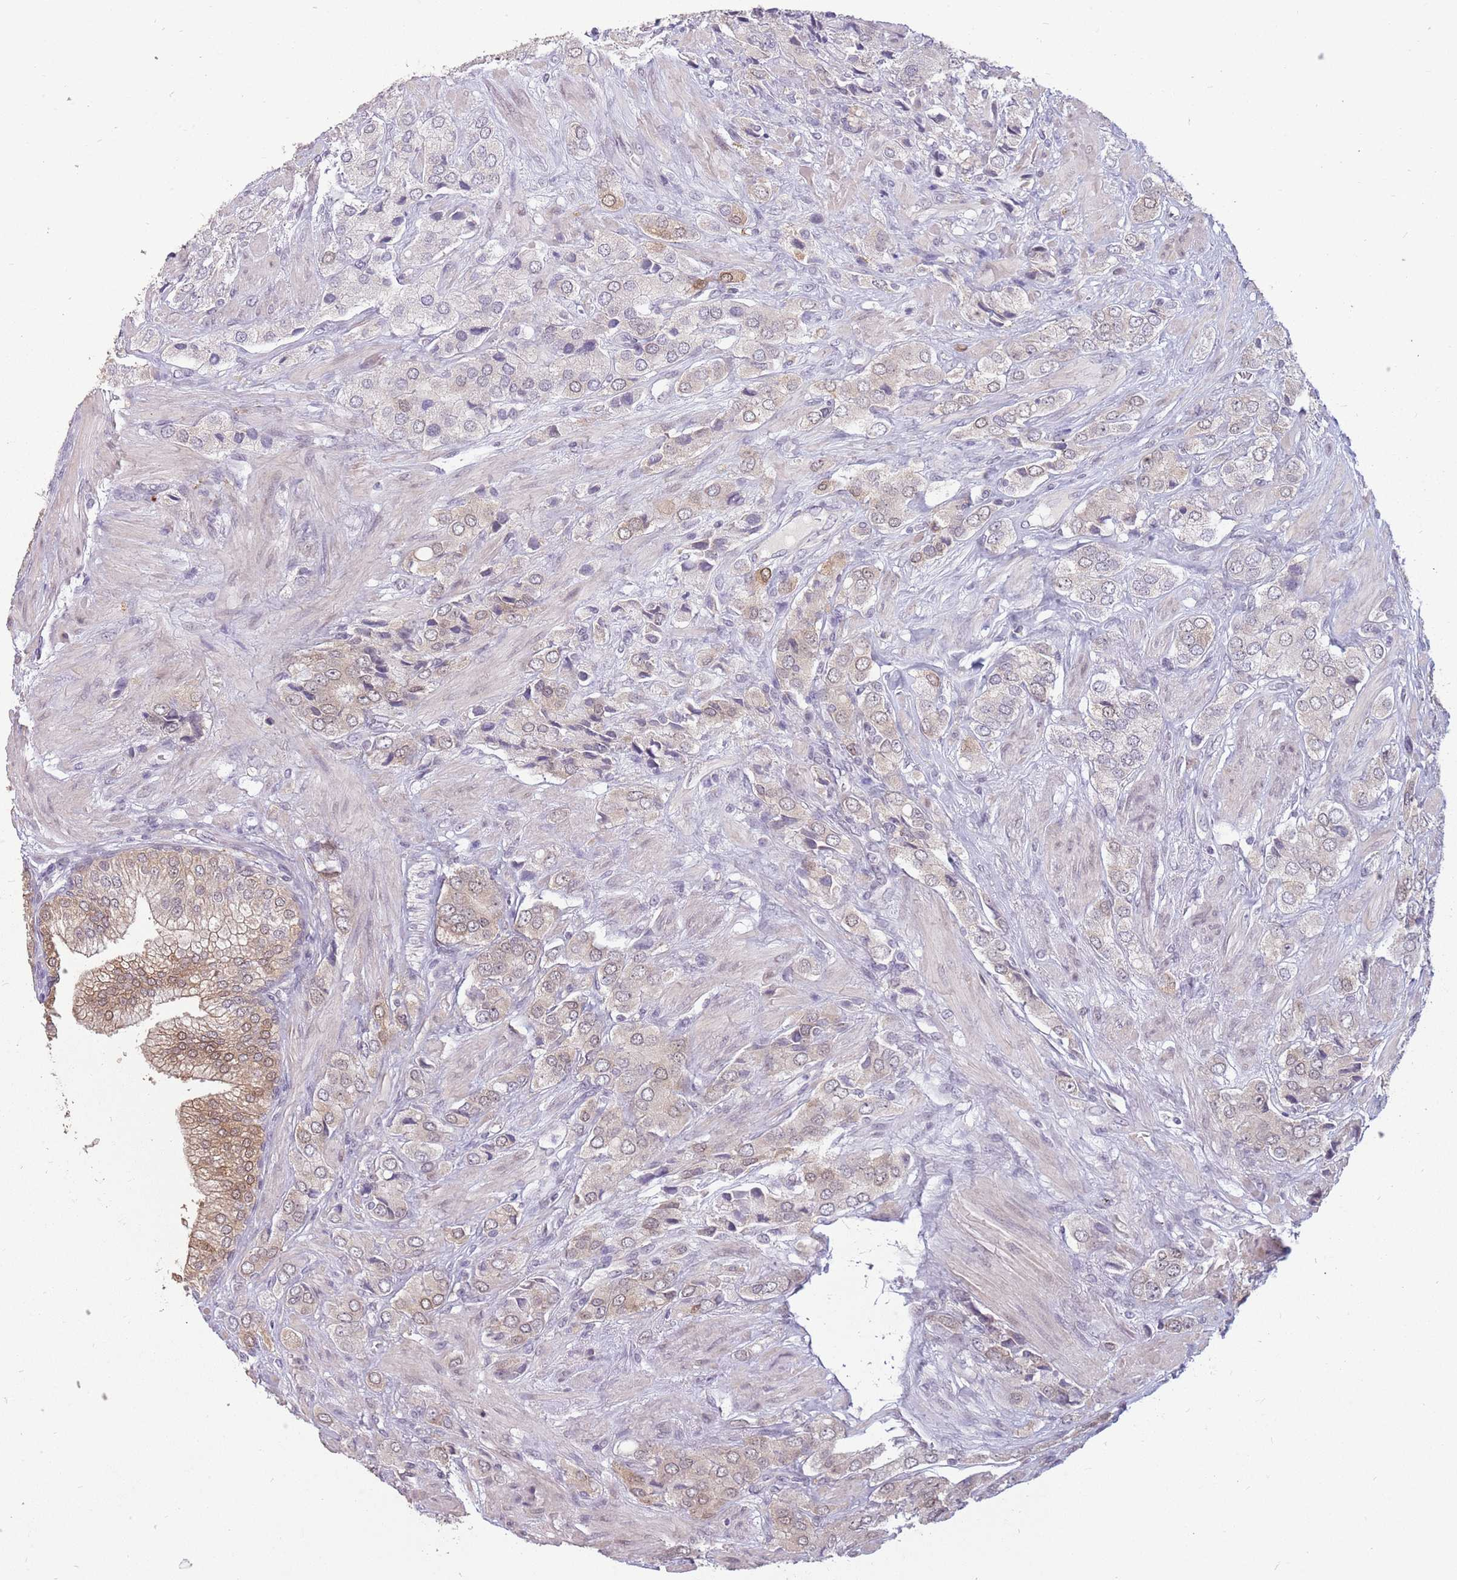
{"staining": {"intensity": "weak", "quantity": "25%-75%", "location": "cytoplasmic/membranous,nuclear"}, "tissue": "prostate cancer", "cell_type": "Tumor cells", "image_type": "cancer", "snomed": [{"axis": "morphology", "description": "Adenocarcinoma, High grade"}, {"axis": "topography", "description": "Prostate and seminal vesicle, NOS"}], "caption": "Tumor cells show low levels of weak cytoplasmic/membranous and nuclear positivity in approximately 25%-75% of cells in human prostate cancer. The staining was performed using DAB to visualize the protein expression in brown, while the nuclei were stained in blue with hematoxylin (Magnification: 20x).", "gene": "ZNF574", "patient": {"sex": "male", "age": 64}}